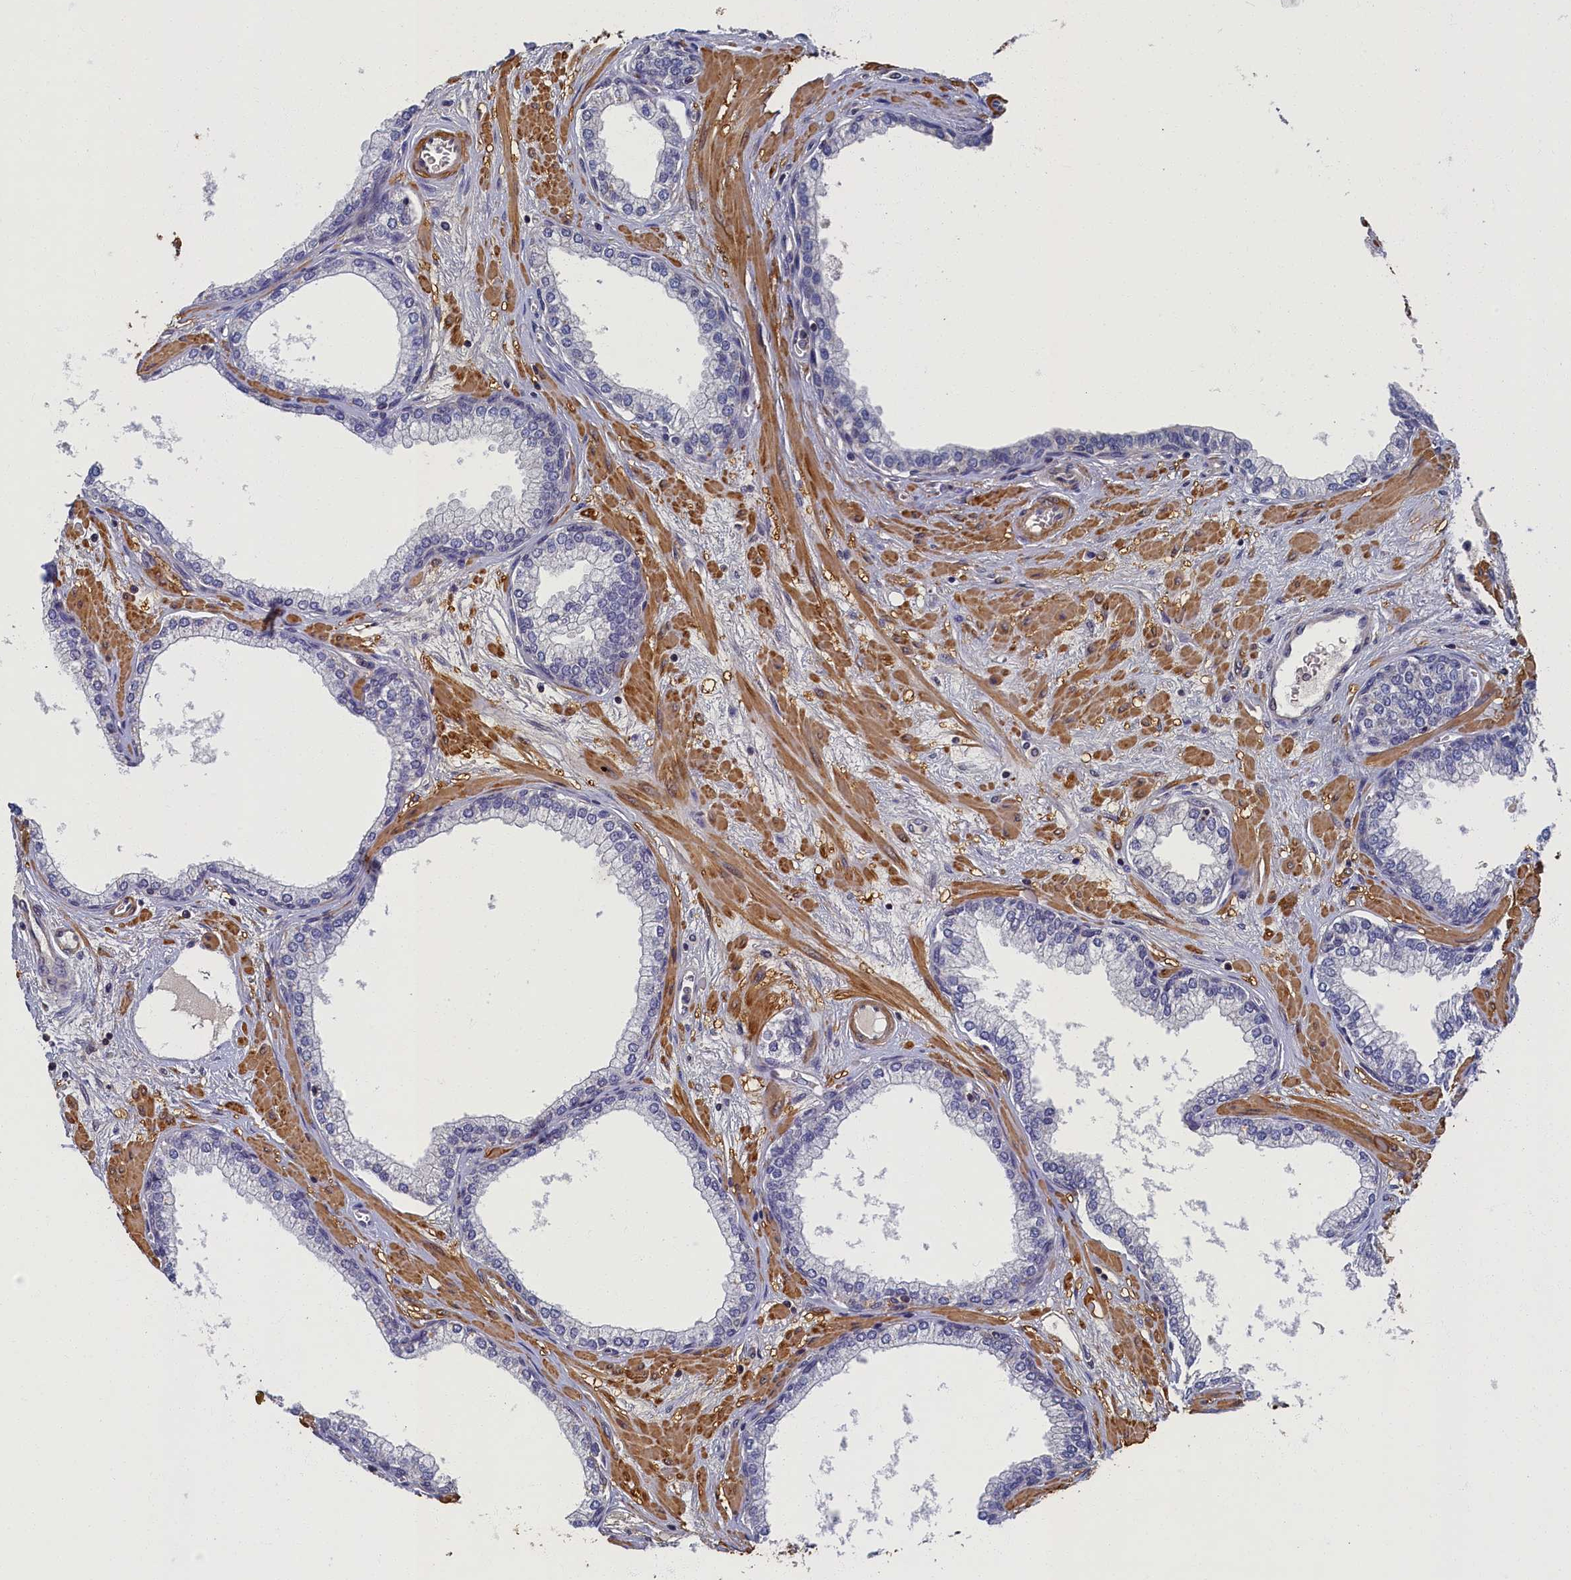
{"staining": {"intensity": "negative", "quantity": "none", "location": "none"}, "tissue": "prostate", "cell_type": "Glandular cells", "image_type": "normal", "snomed": [{"axis": "morphology", "description": "Normal tissue, NOS"}, {"axis": "morphology", "description": "Urothelial carcinoma, Low grade"}, {"axis": "topography", "description": "Urinary bladder"}, {"axis": "topography", "description": "Prostate"}], "caption": "Immunohistochemistry of normal prostate demonstrates no expression in glandular cells.", "gene": "TBCB", "patient": {"sex": "male", "age": 60}}